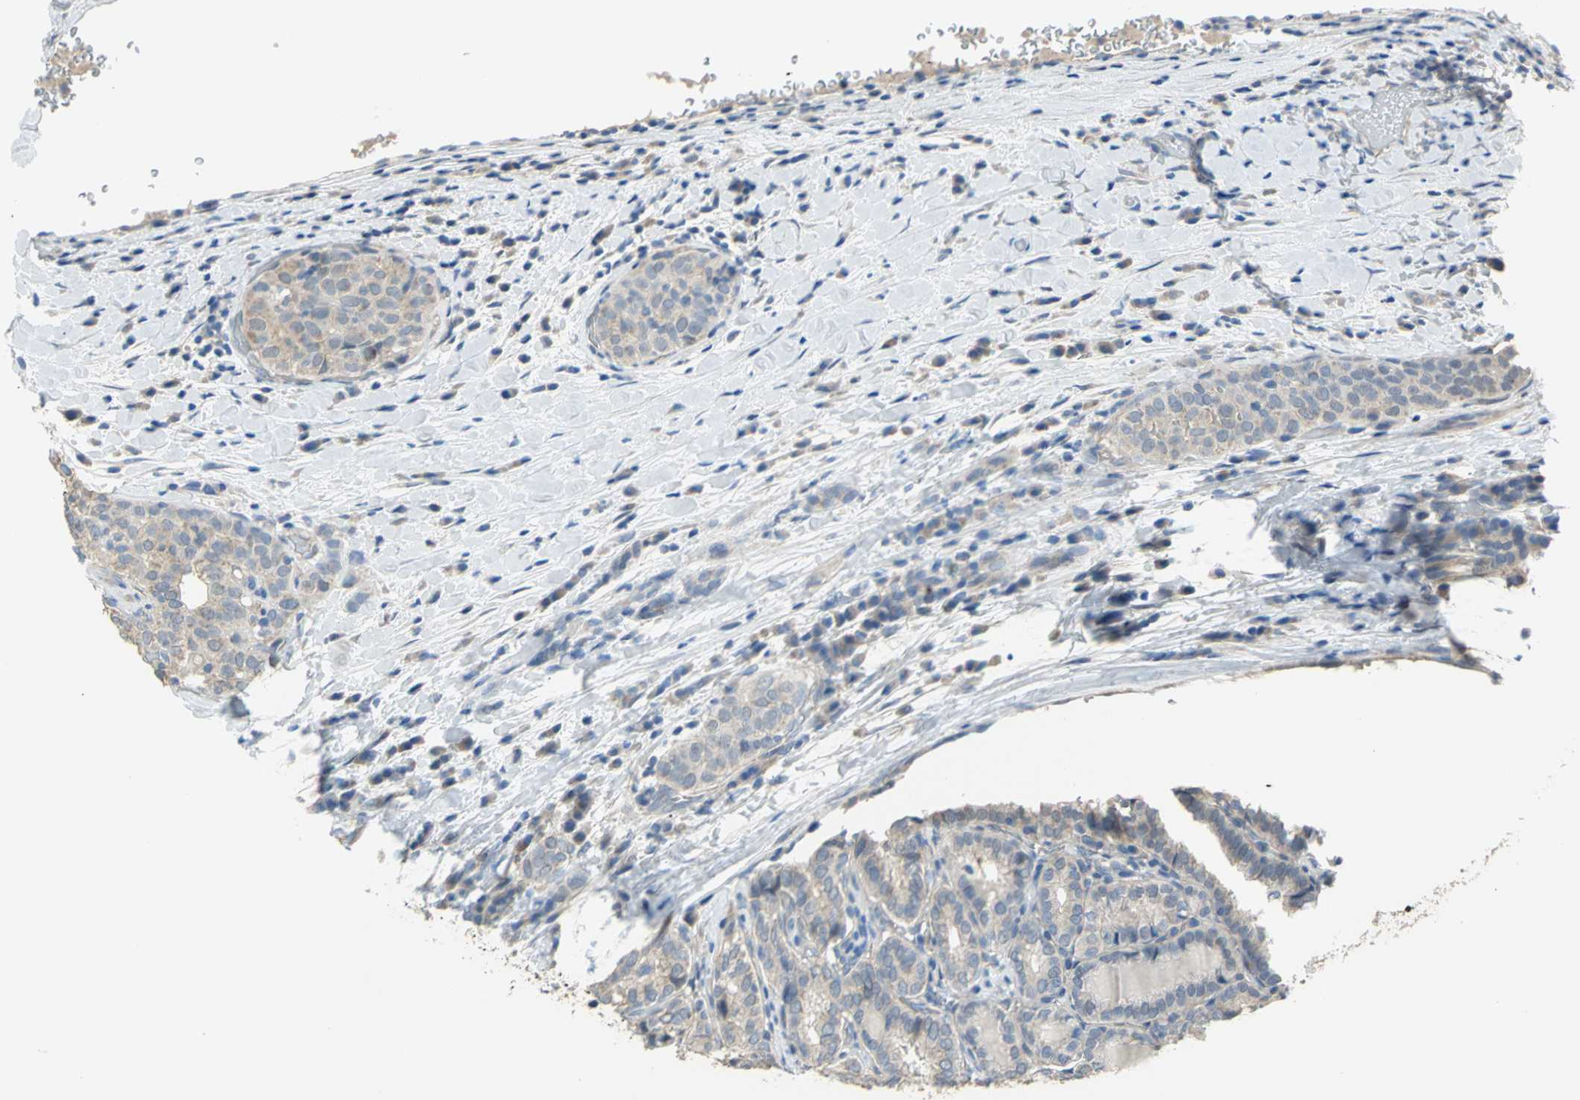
{"staining": {"intensity": "weak", "quantity": ">75%", "location": "cytoplasmic/membranous"}, "tissue": "thyroid cancer", "cell_type": "Tumor cells", "image_type": "cancer", "snomed": [{"axis": "morphology", "description": "Papillary adenocarcinoma, NOS"}, {"axis": "topography", "description": "Thyroid gland"}], "caption": "The immunohistochemical stain shows weak cytoplasmic/membranous staining in tumor cells of thyroid cancer (papillary adenocarcinoma) tissue.", "gene": "HTR1F", "patient": {"sex": "female", "age": 30}}